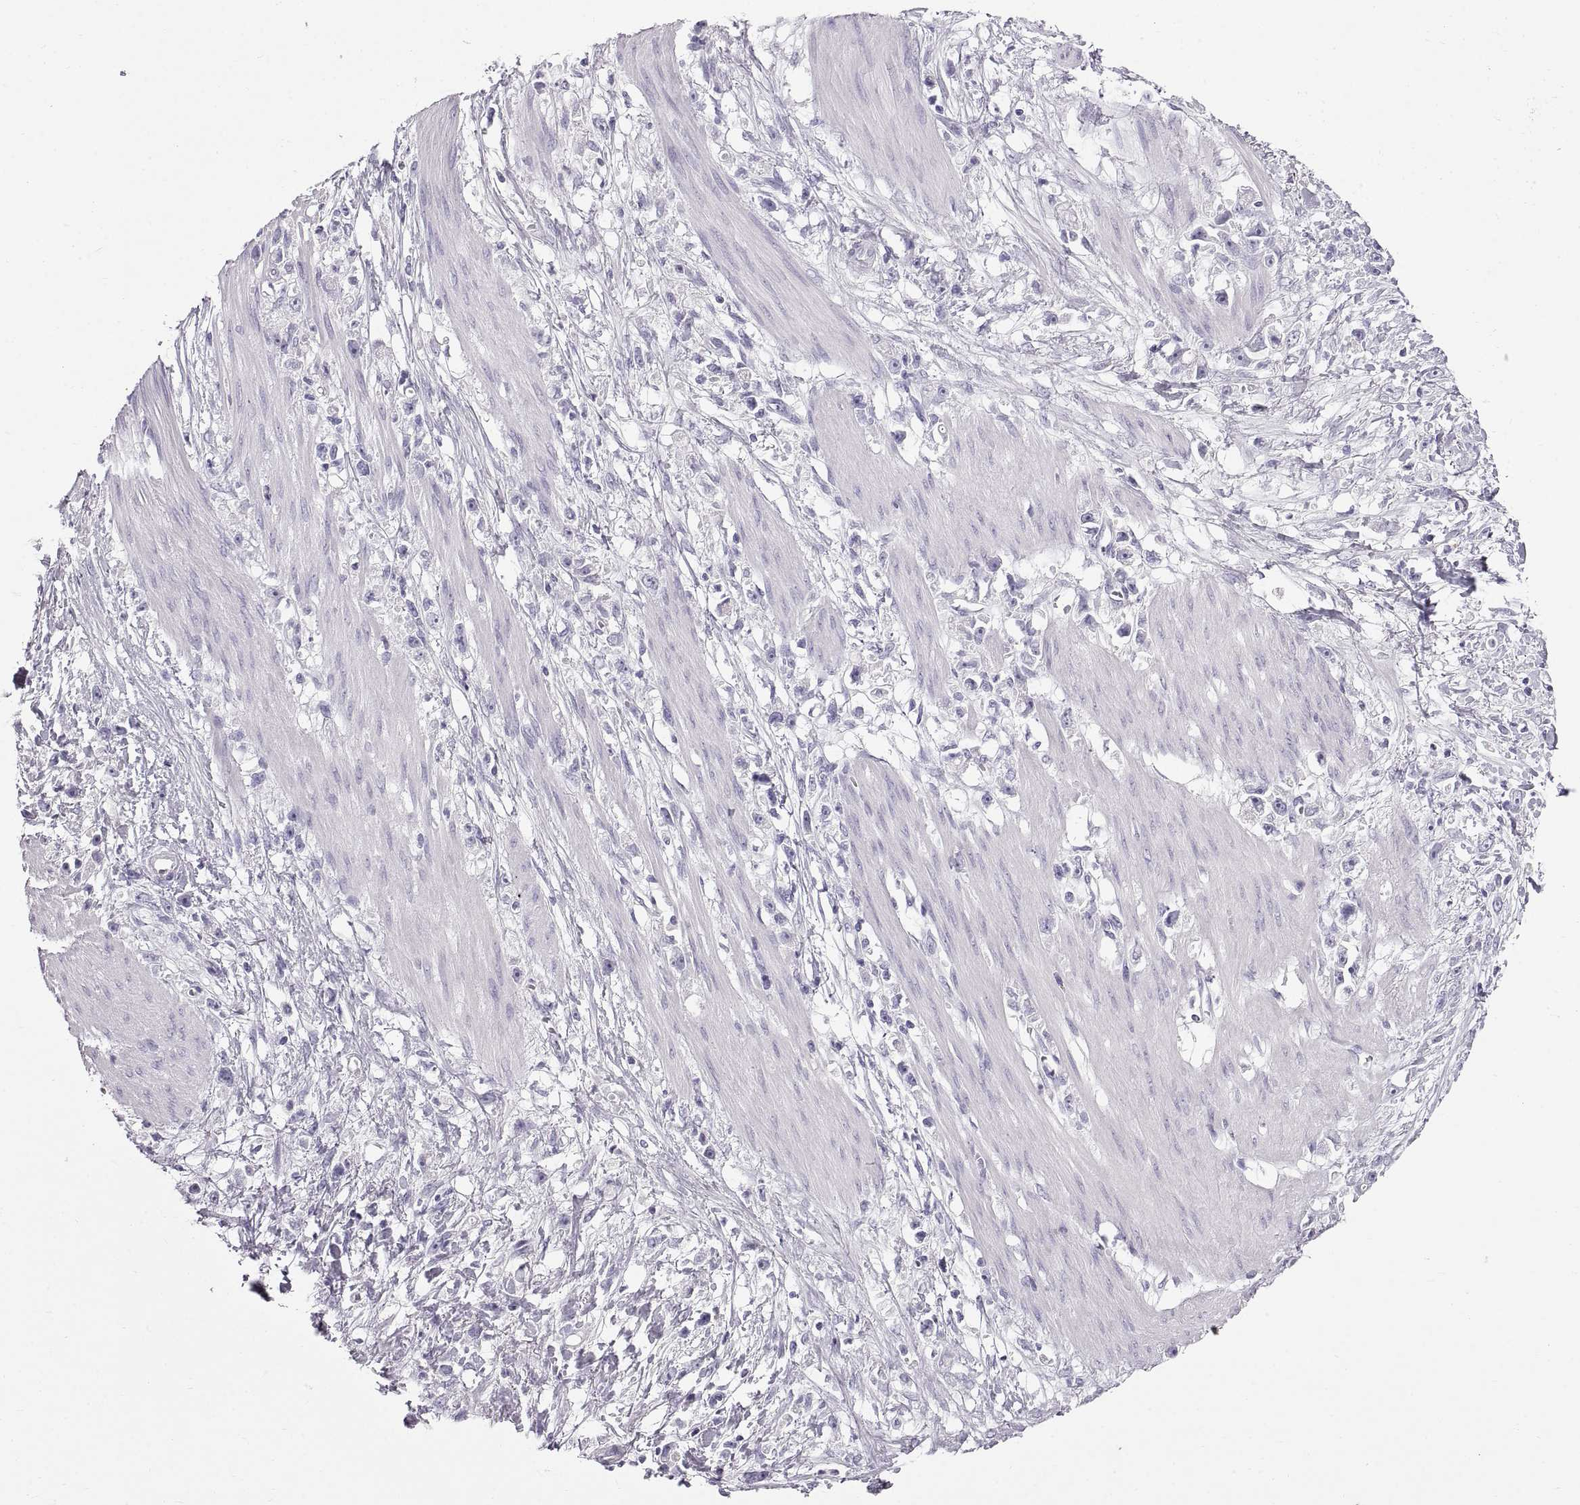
{"staining": {"intensity": "negative", "quantity": "none", "location": "none"}, "tissue": "stomach cancer", "cell_type": "Tumor cells", "image_type": "cancer", "snomed": [{"axis": "morphology", "description": "Adenocarcinoma, NOS"}, {"axis": "topography", "description": "Stomach"}], "caption": "Histopathology image shows no protein positivity in tumor cells of adenocarcinoma (stomach) tissue.", "gene": "WFDC8", "patient": {"sex": "female", "age": 59}}